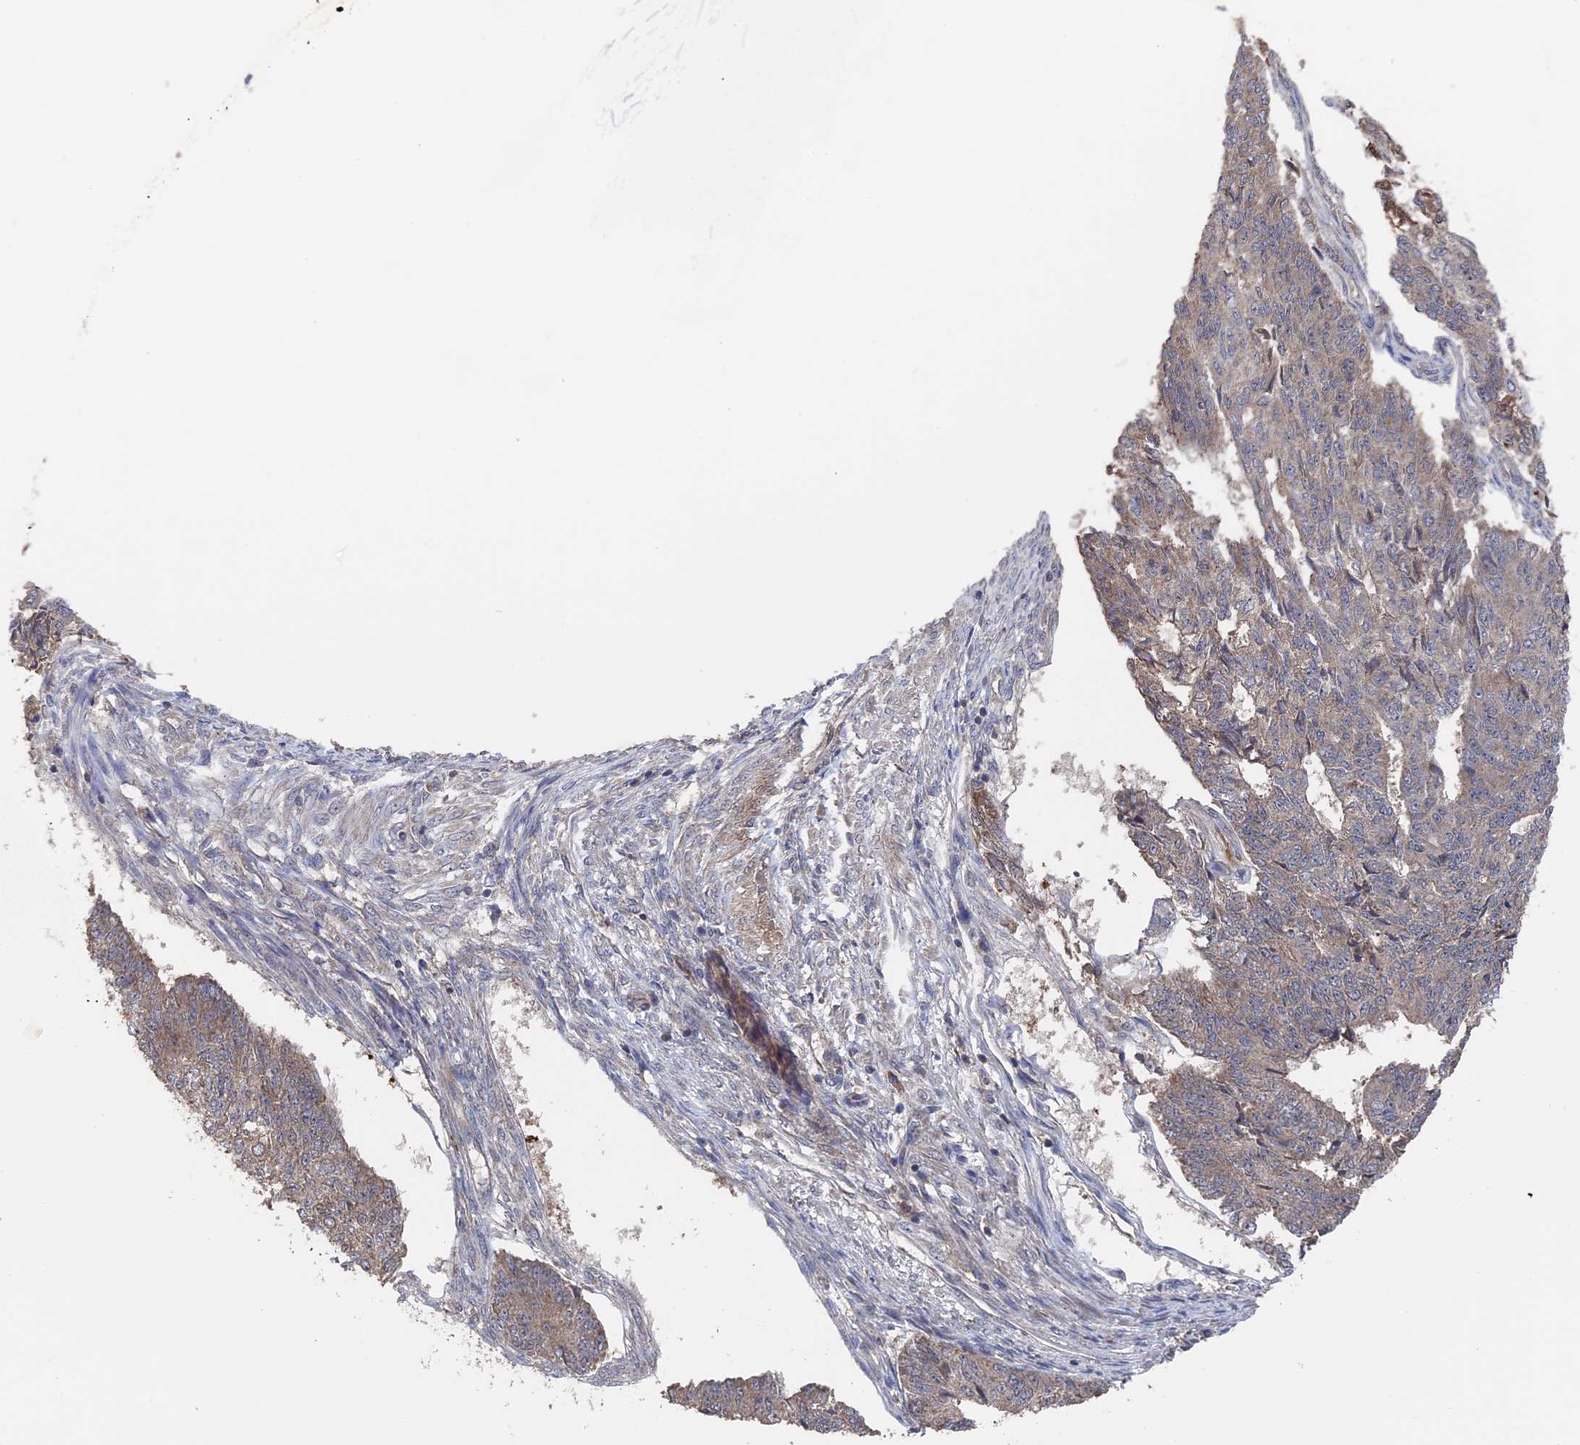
{"staining": {"intensity": "negative", "quantity": "none", "location": "none"}, "tissue": "endometrial cancer", "cell_type": "Tumor cells", "image_type": "cancer", "snomed": [{"axis": "morphology", "description": "Adenocarcinoma, NOS"}, {"axis": "topography", "description": "Endometrium"}], "caption": "Immunohistochemical staining of human adenocarcinoma (endometrial) reveals no significant staining in tumor cells.", "gene": "RAB15", "patient": {"sex": "female", "age": 32}}